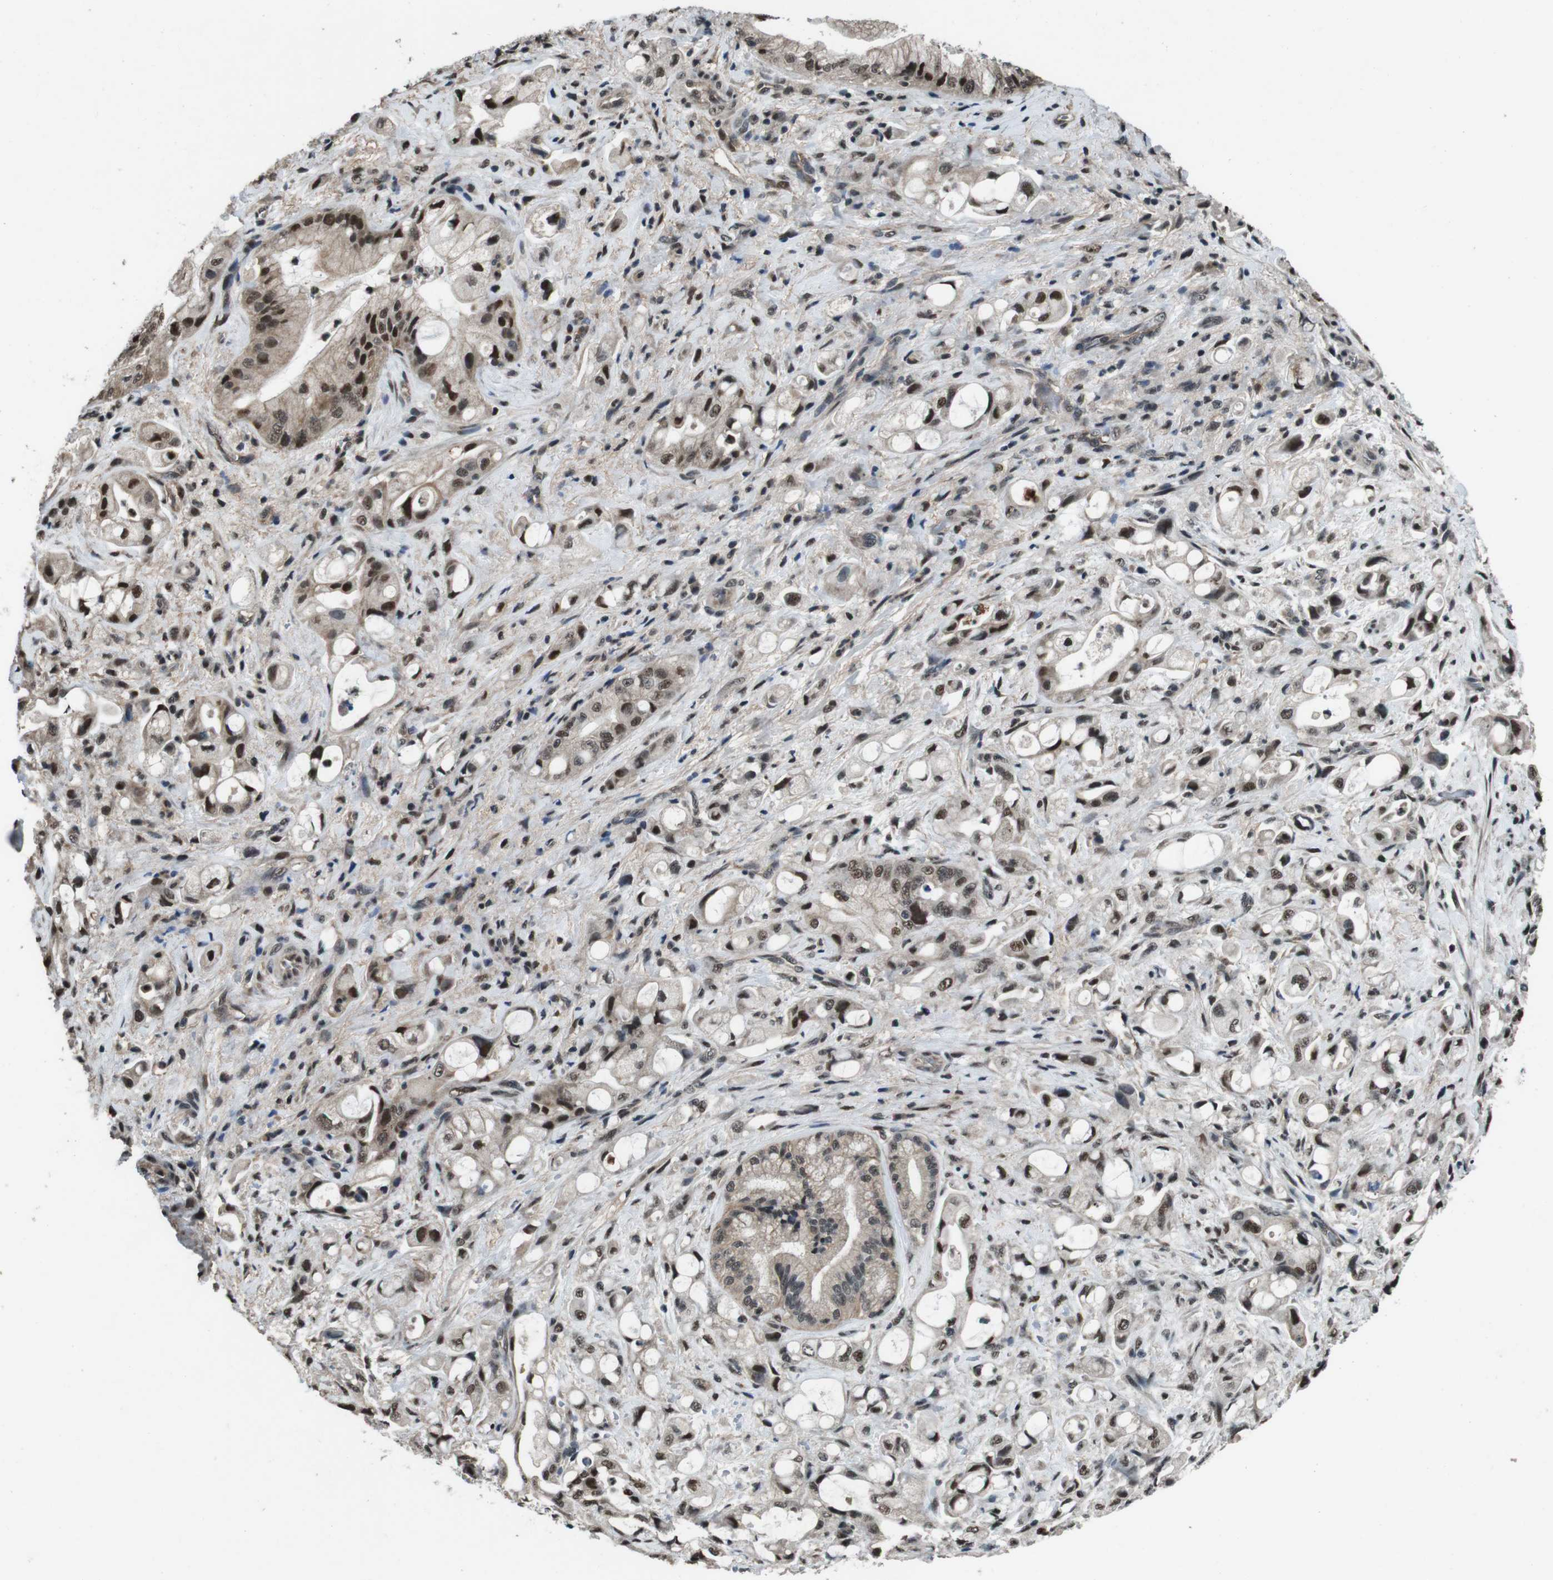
{"staining": {"intensity": "strong", "quantity": "25%-75%", "location": "cytoplasmic/membranous,nuclear"}, "tissue": "pancreatic cancer", "cell_type": "Tumor cells", "image_type": "cancer", "snomed": [{"axis": "morphology", "description": "Adenocarcinoma, NOS"}, {"axis": "topography", "description": "Pancreas"}], "caption": "Immunohistochemistry (IHC) histopathology image of neoplastic tissue: adenocarcinoma (pancreatic) stained using immunohistochemistry exhibits high levels of strong protein expression localized specifically in the cytoplasmic/membranous and nuclear of tumor cells, appearing as a cytoplasmic/membranous and nuclear brown color.", "gene": "NR4A2", "patient": {"sex": "male", "age": 79}}